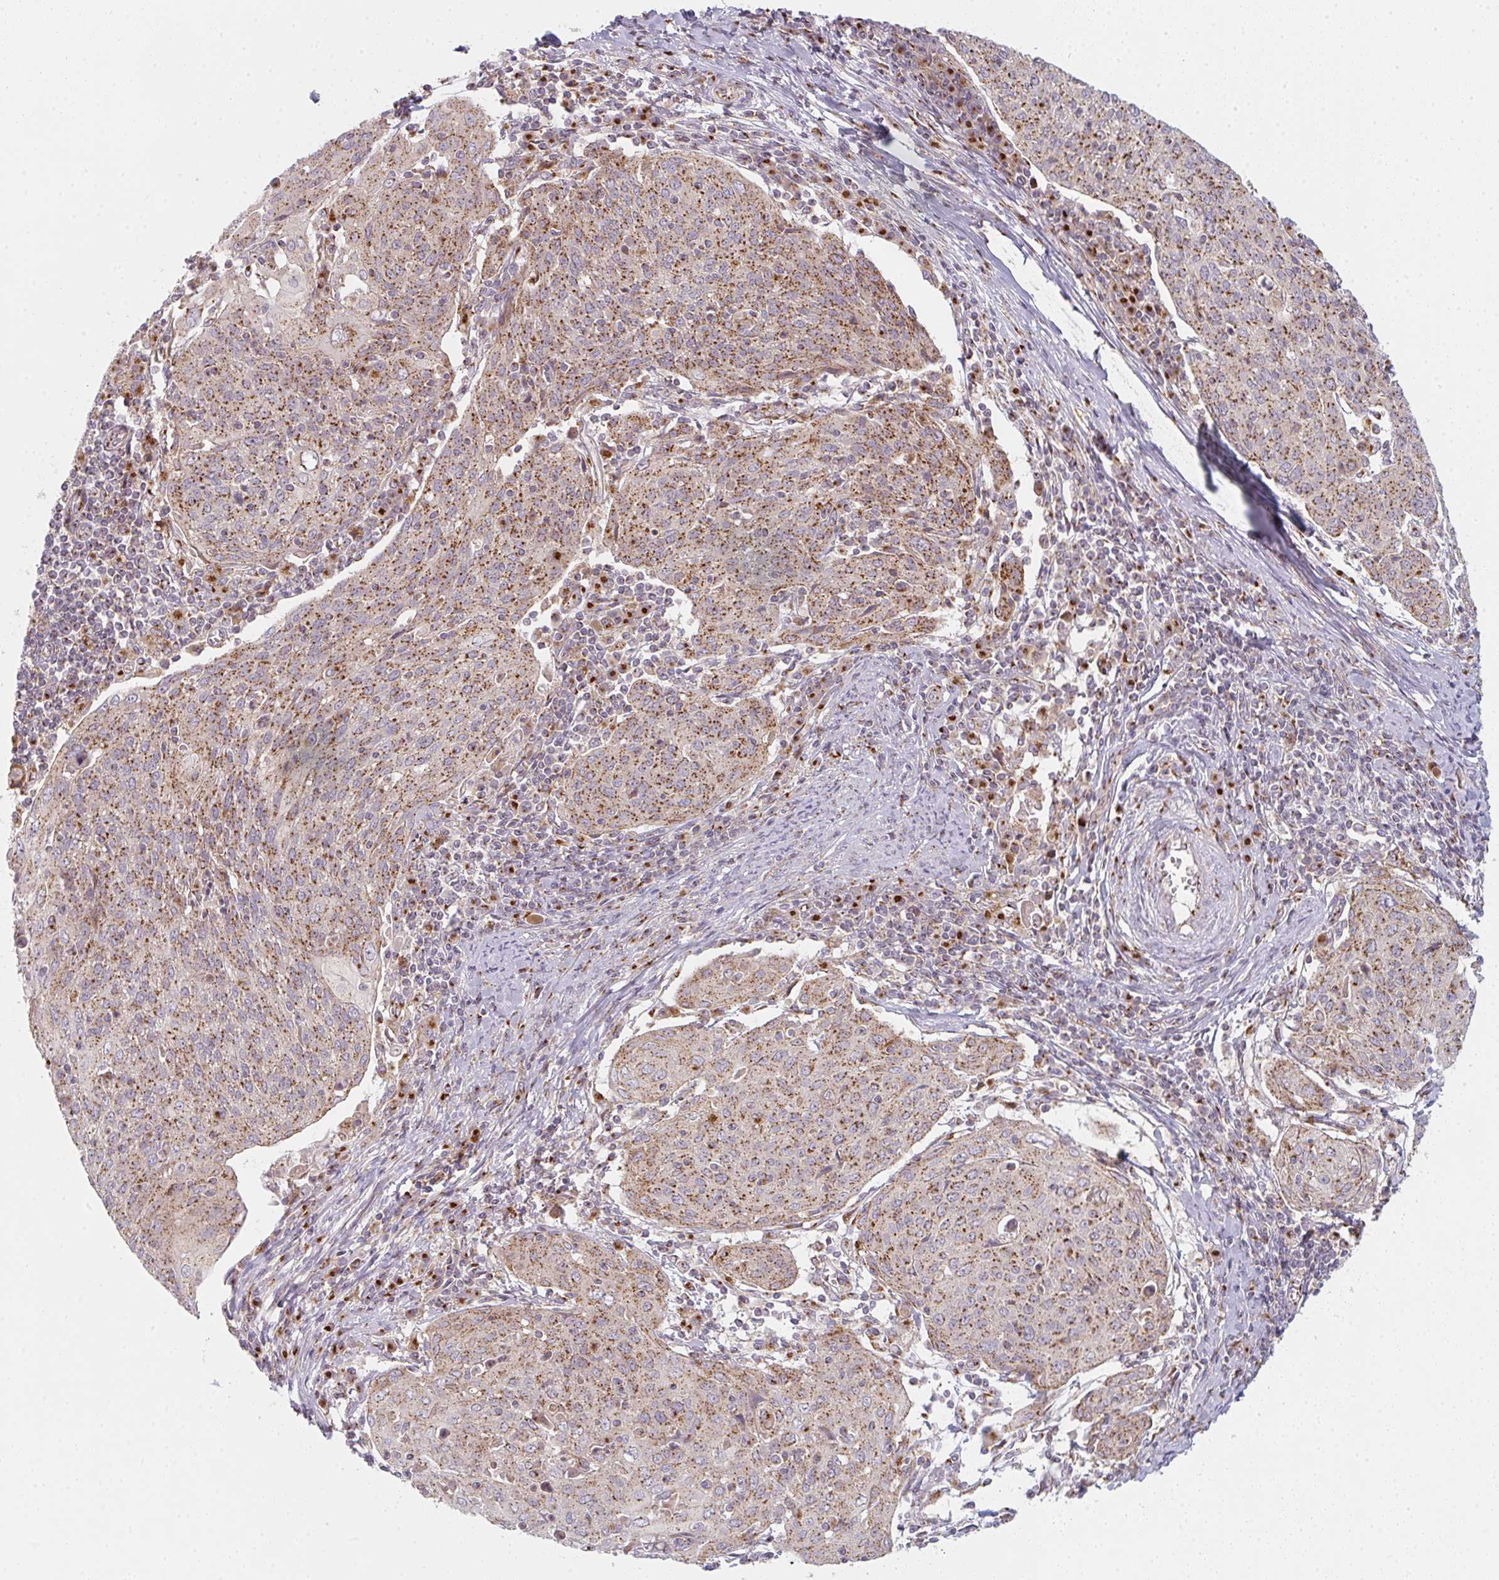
{"staining": {"intensity": "moderate", "quantity": ">75%", "location": "cytoplasmic/membranous"}, "tissue": "cervical cancer", "cell_type": "Tumor cells", "image_type": "cancer", "snomed": [{"axis": "morphology", "description": "Squamous cell carcinoma, NOS"}, {"axis": "topography", "description": "Cervix"}], "caption": "Approximately >75% of tumor cells in human cervical squamous cell carcinoma show moderate cytoplasmic/membranous protein expression as visualized by brown immunohistochemical staining.", "gene": "GVQW3", "patient": {"sex": "female", "age": 67}}